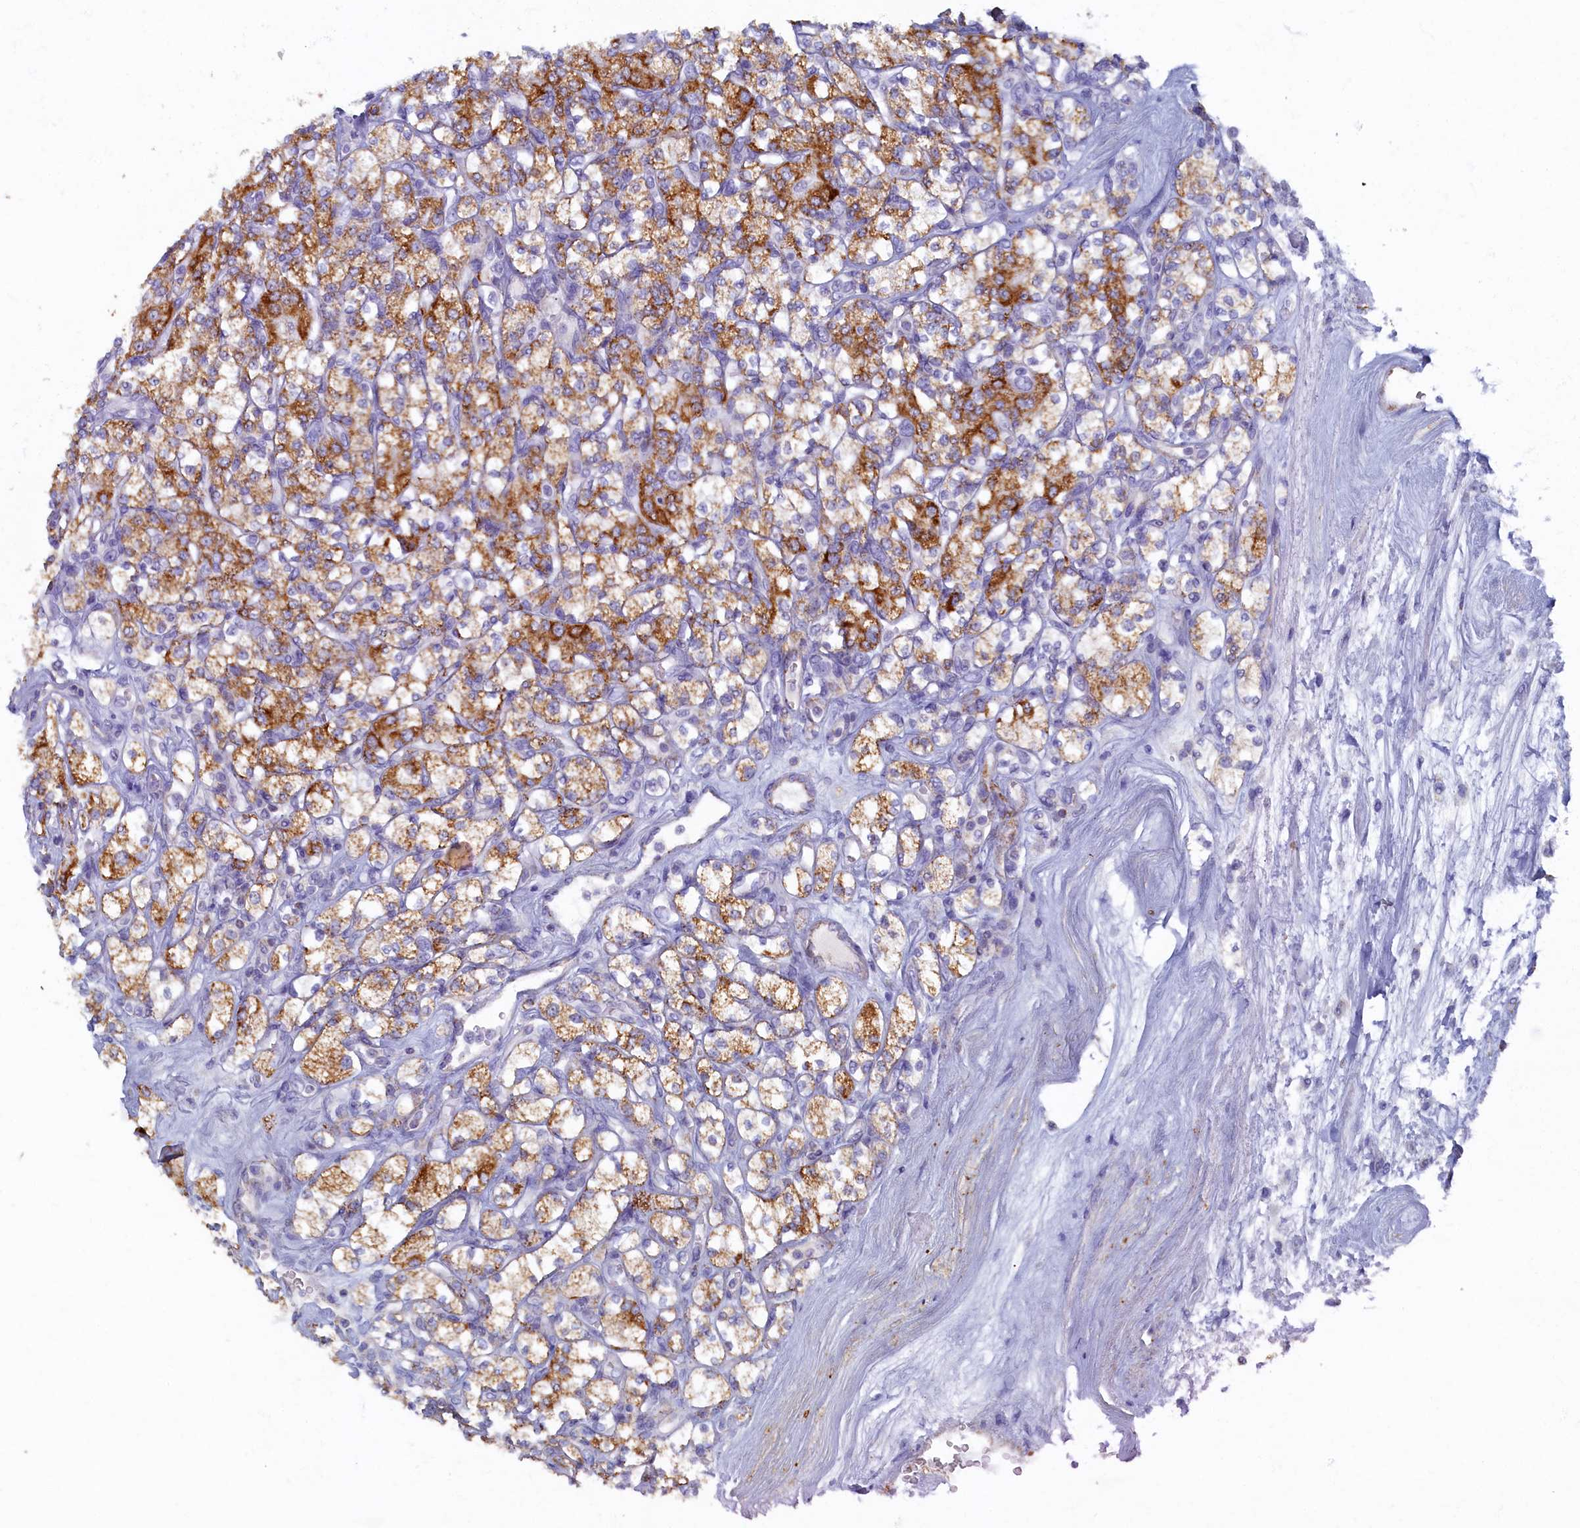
{"staining": {"intensity": "moderate", "quantity": ">75%", "location": "cytoplasmic/membranous"}, "tissue": "renal cancer", "cell_type": "Tumor cells", "image_type": "cancer", "snomed": [{"axis": "morphology", "description": "Adenocarcinoma, NOS"}, {"axis": "topography", "description": "Kidney"}], "caption": "The image shows immunohistochemical staining of renal cancer (adenocarcinoma). There is moderate cytoplasmic/membranous positivity is seen in approximately >75% of tumor cells.", "gene": "OCIAD2", "patient": {"sex": "male", "age": 77}}